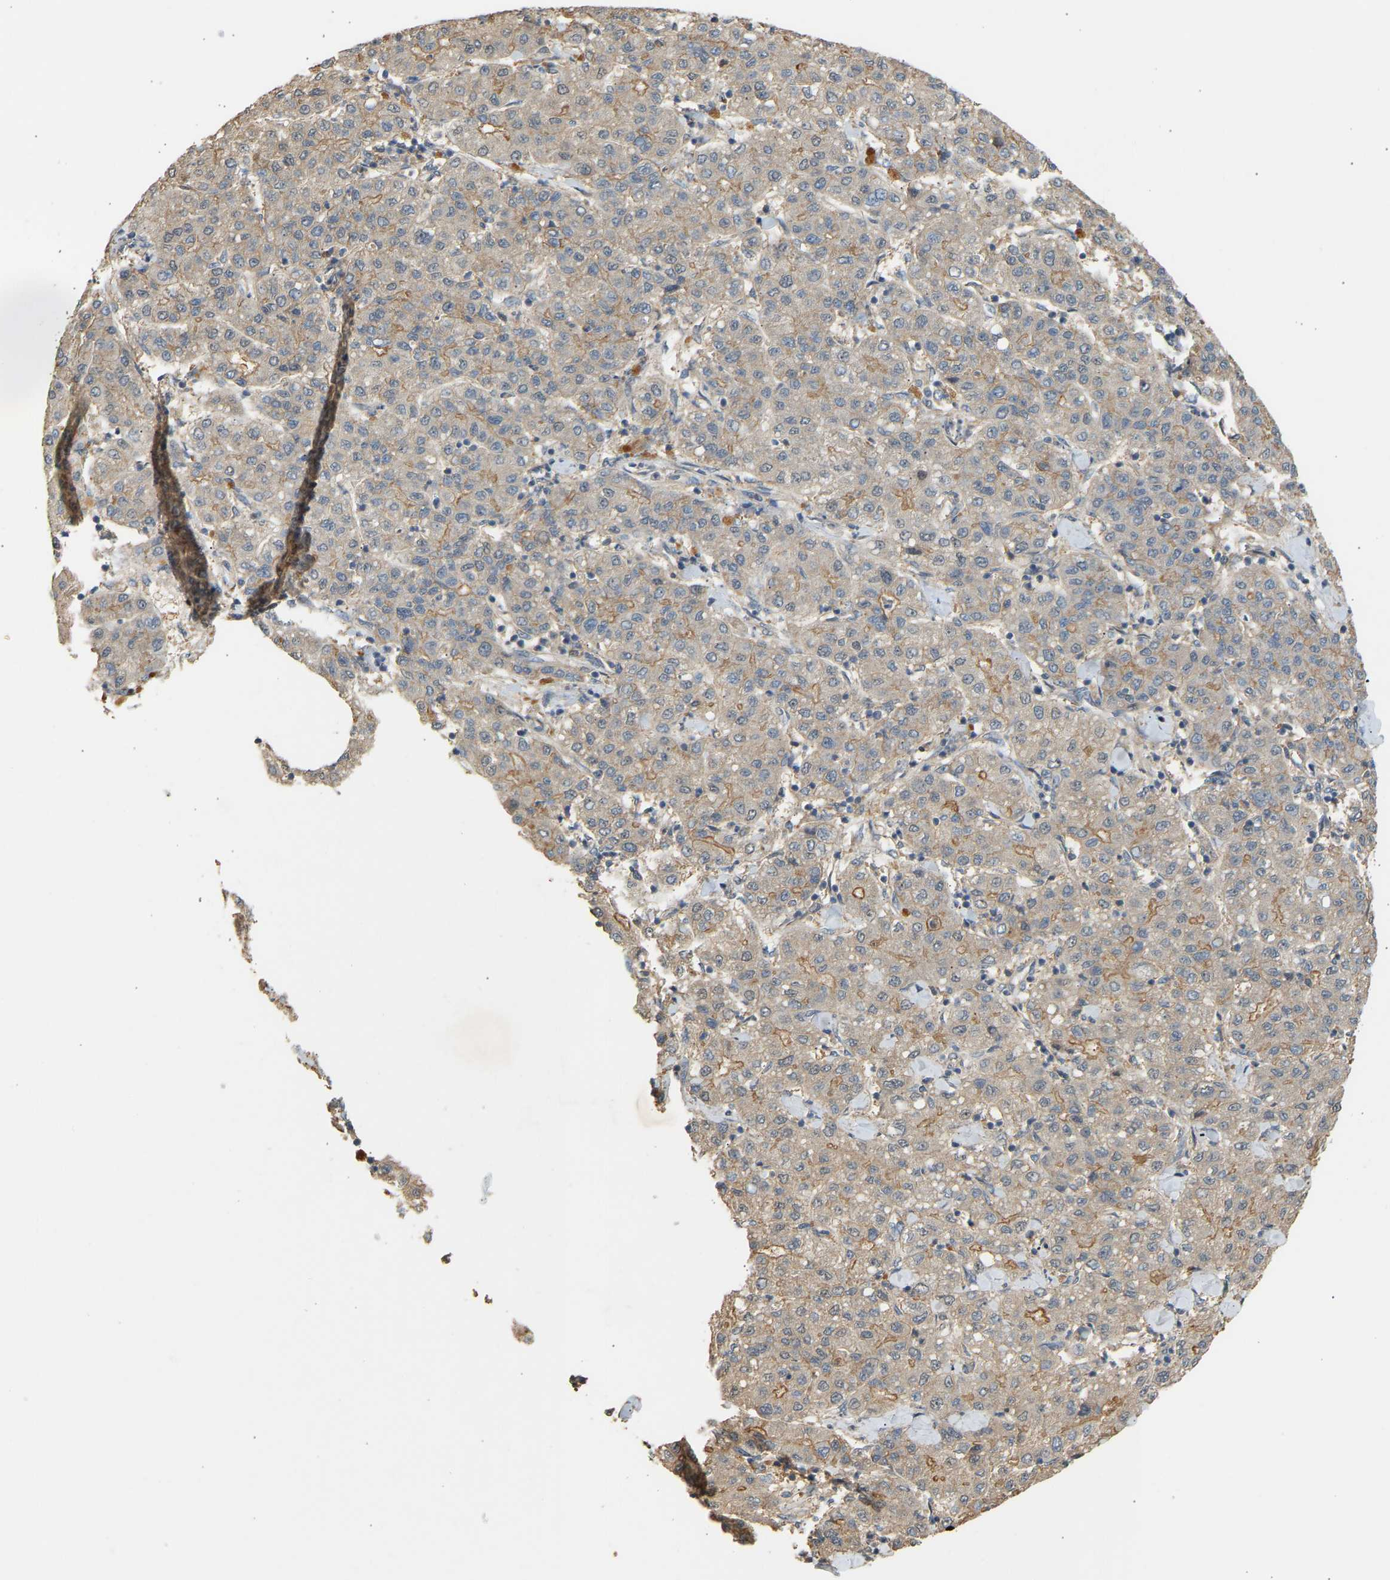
{"staining": {"intensity": "moderate", "quantity": "<25%", "location": "cytoplasmic/membranous"}, "tissue": "liver cancer", "cell_type": "Tumor cells", "image_type": "cancer", "snomed": [{"axis": "morphology", "description": "Carcinoma, Hepatocellular, NOS"}, {"axis": "topography", "description": "Liver"}], "caption": "A brown stain labels moderate cytoplasmic/membranous expression of a protein in human hepatocellular carcinoma (liver) tumor cells.", "gene": "RGL1", "patient": {"sex": "male", "age": 65}}